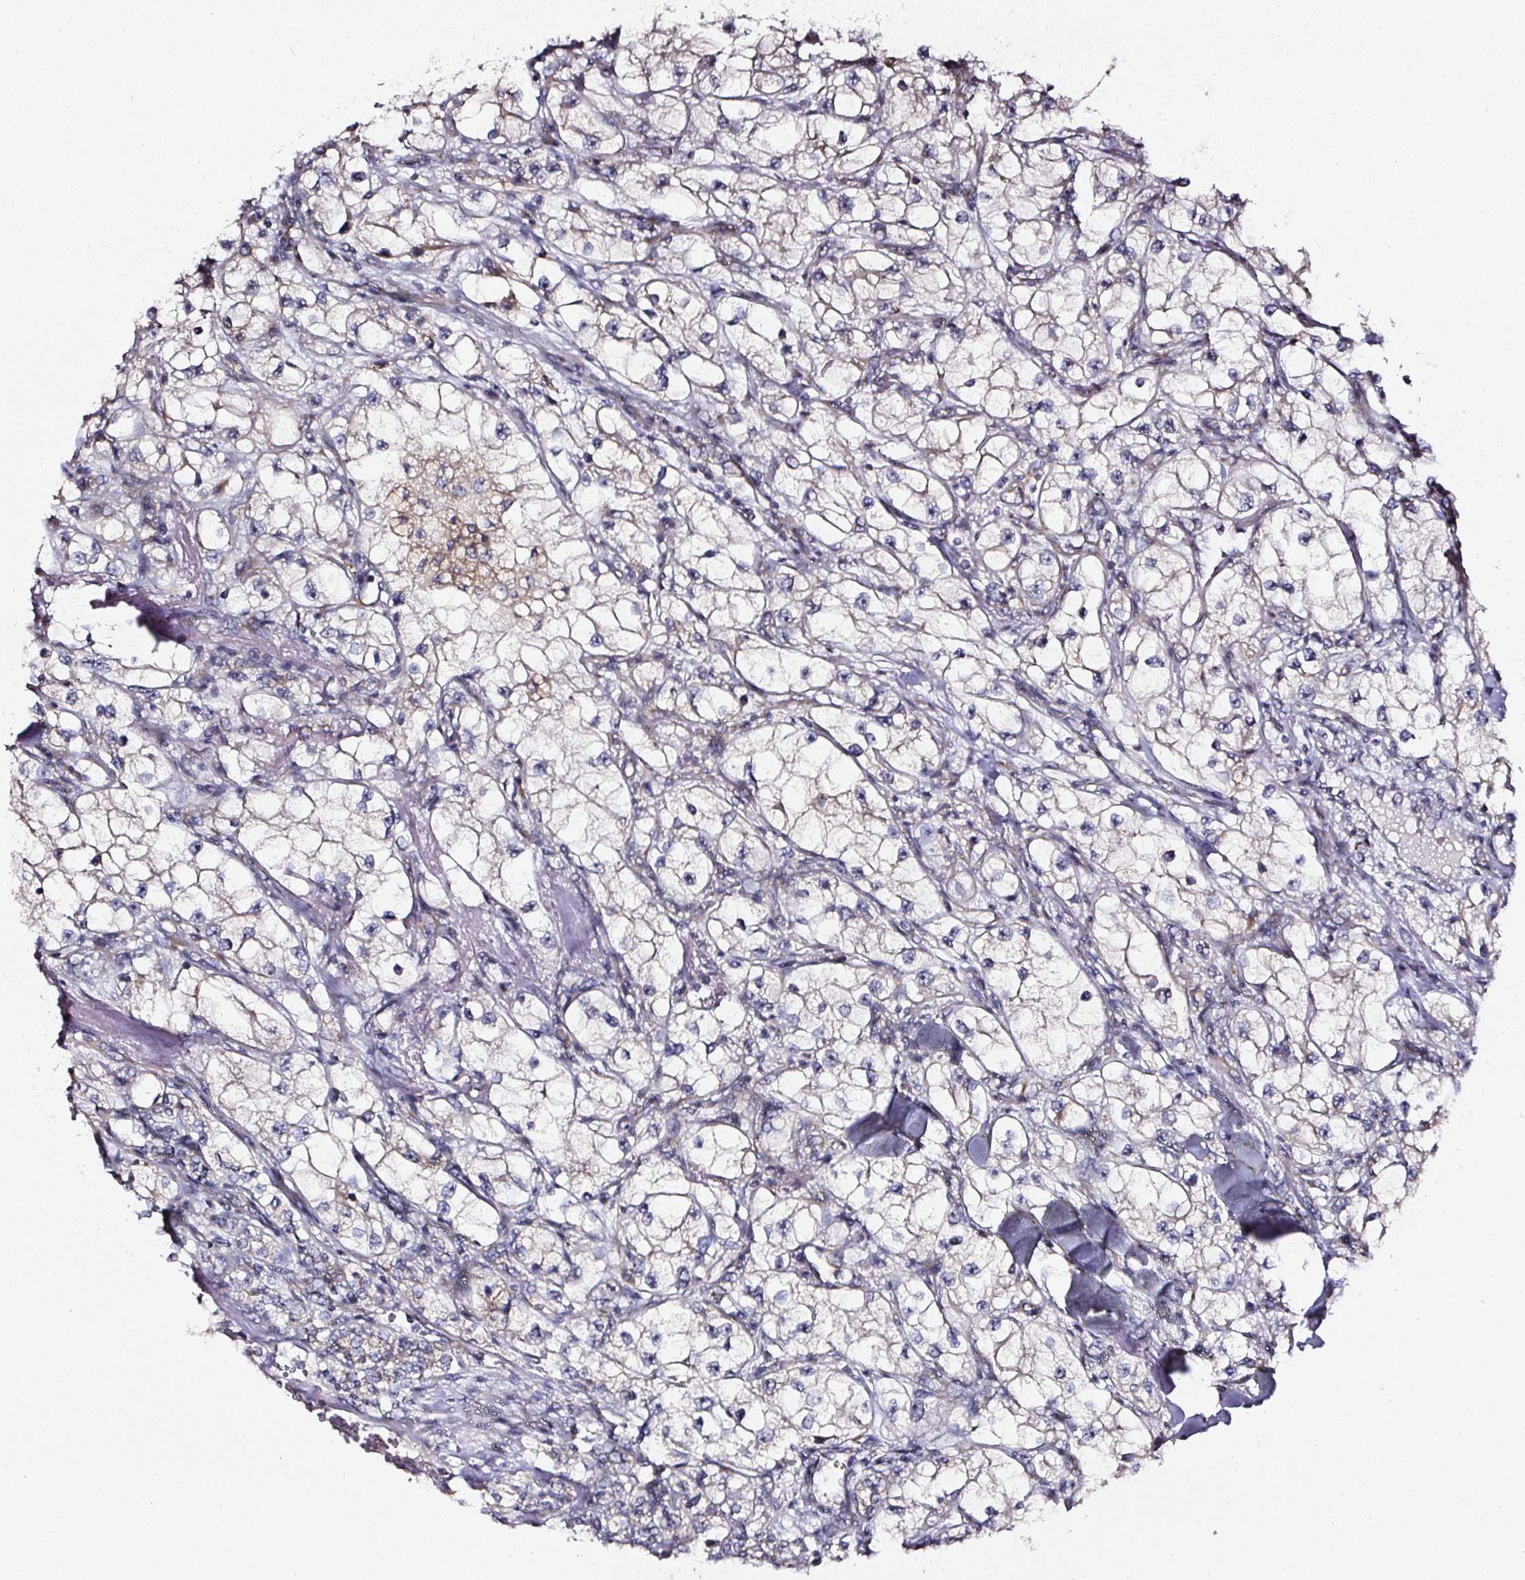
{"staining": {"intensity": "weak", "quantity": "<25%", "location": "cytoplasmic/membranous"}, "tissue": "renal cancer", "cell_type": "Tumor cells", "image_type": "cancer", "snomed": [{"axis": "morphology", "description": "Adenocarcinoma, NOS"}, {"axis": "topography", "description": "Kidney"}], "caption": "Immunohistochemistry (IHC) of human adenocarcinoma (renal) displays no expression in tumor cells. (IHC, brightfield microscopy, high magnification).", "gene": "NTRK1", "patient": {"sex": "male", "age": 77}}